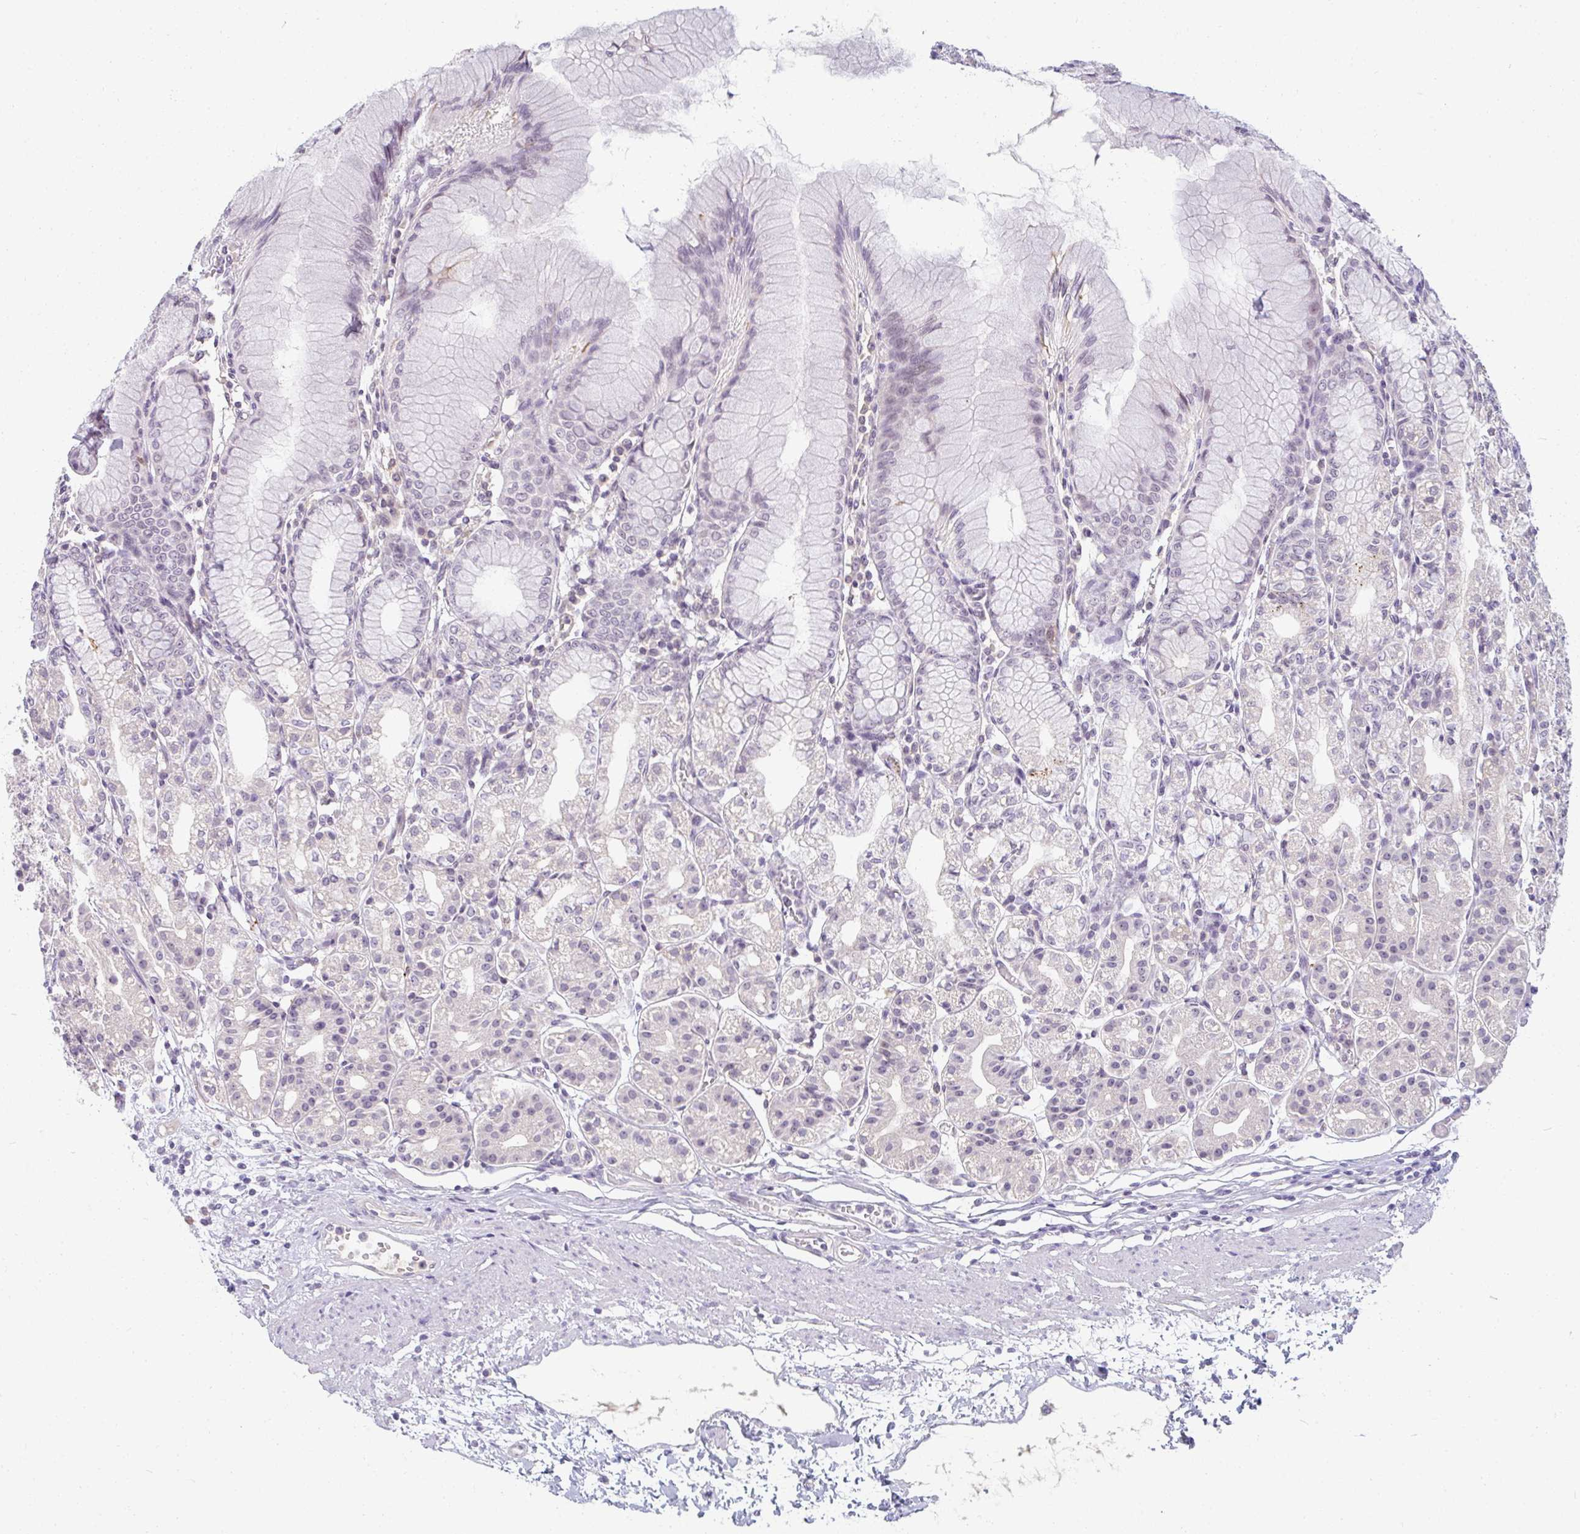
{"staining": {"intensity": "negative", "quantity": "none", "location": "none"}, "tissue": "stomach", "cell_type": "Glandular cells", "image_type": "normal", "snomed": [{"axis": "morphology", "description": "Normal tissue, NOS"}, {"axis": "topography", "description": "Stomach"}], "caption": "This micrograph is of benign stomach stained with IHC to label a protein in brown with the nuclei are counter-stained blue. There is no positivity in glandular cells. The staining was performed using DAB to visualize the protein expression in brown, while the nuclei were stained in blue with hematoxylin (Magnification: 20x).", "gene": "PPFIA4", "patient": {"sex": "female", "age": 57}}